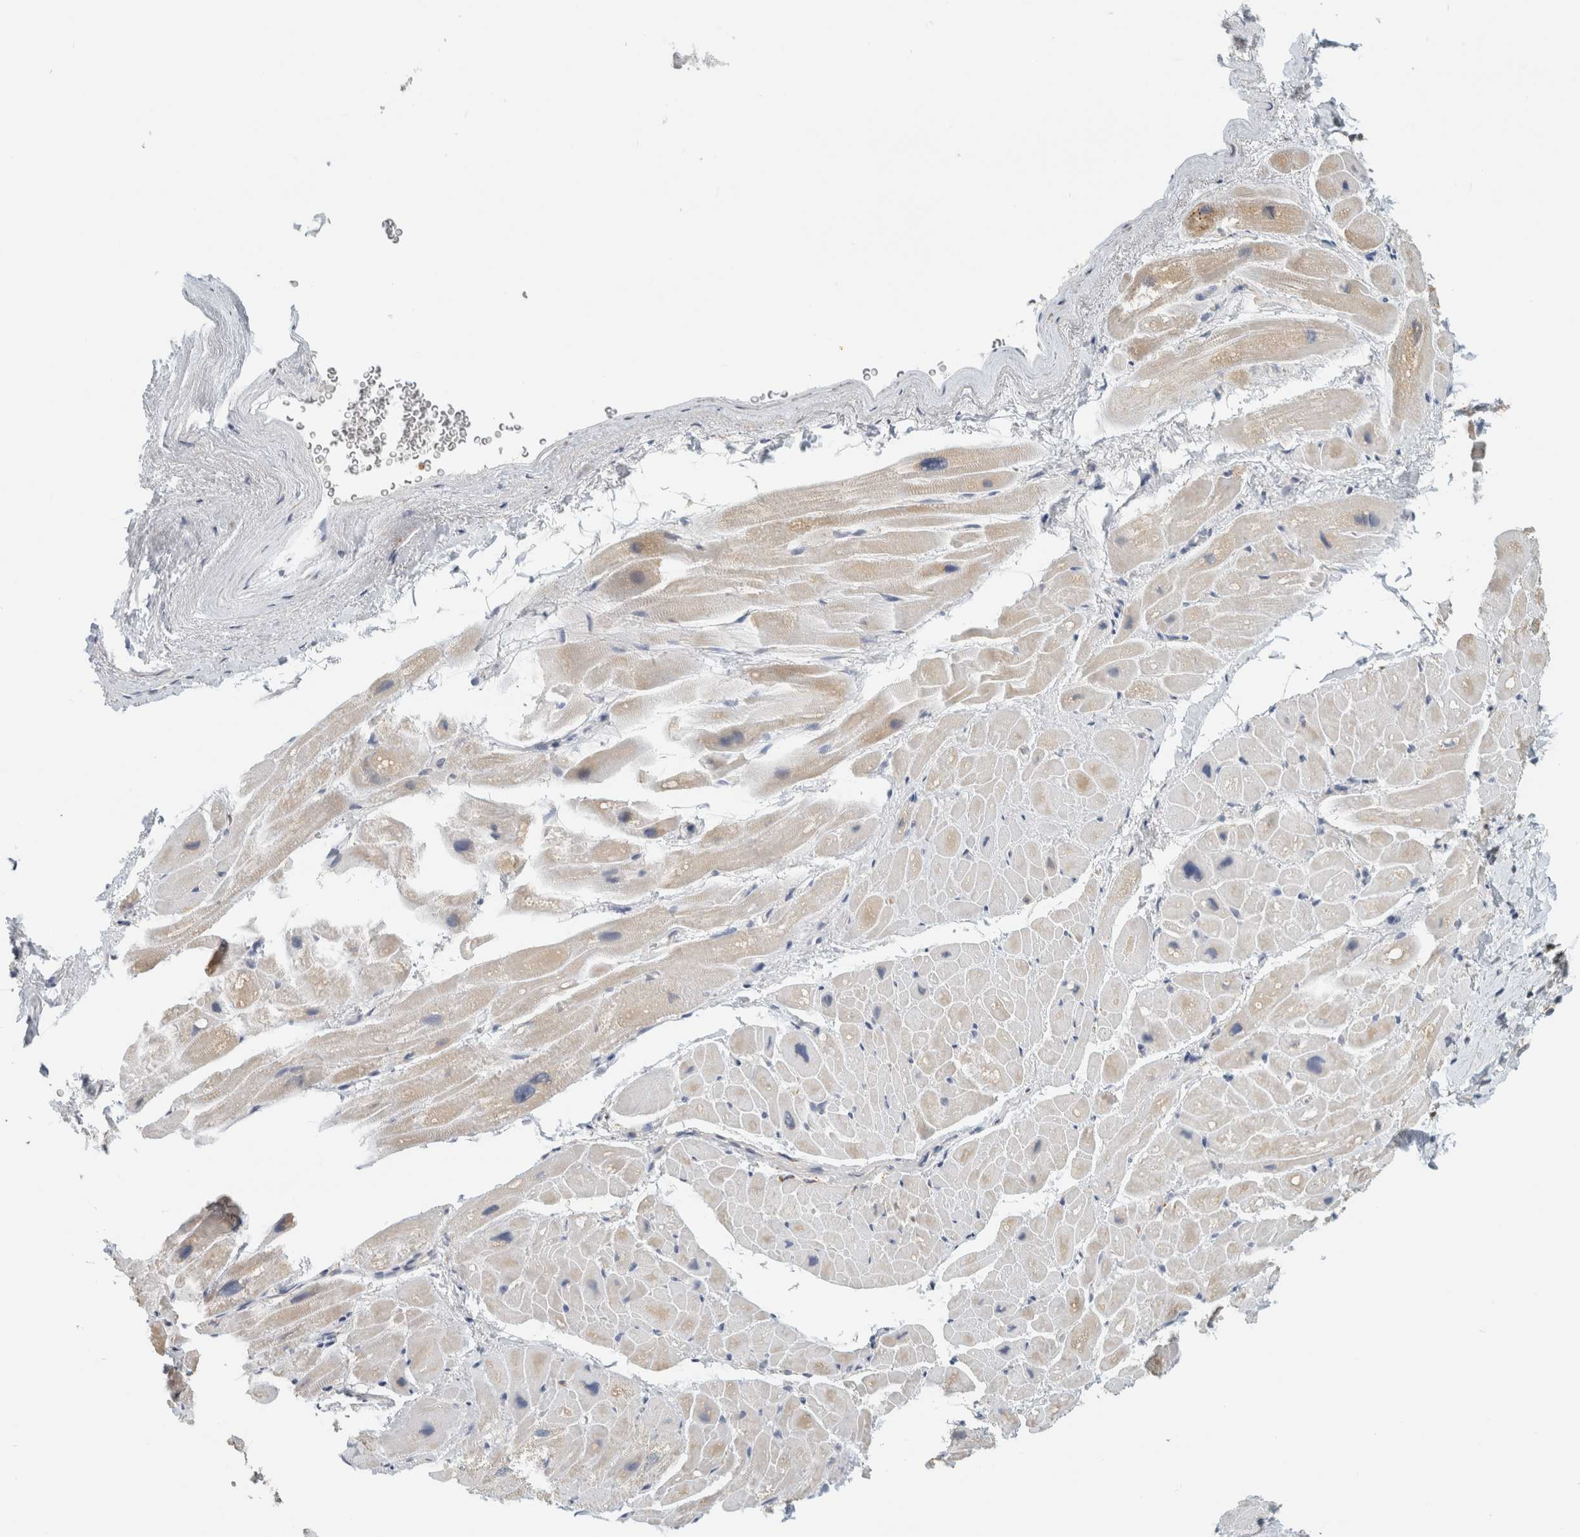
{"staining": {"intensity": "negative", "quantity": "none", "location": "none"}, "tissue": "heart muscle", "cell_type": "Cardiomyocytes", "image_type": "normal", "snomed": [{"axis": "morphology", "description": "Normal tissue, NOS"}, {"axis": "topography", "description": "Heart"}], "caption": "Histopathology image shows no significant protein staining in cardiomyocytes of unremarkable heart muscle.", "gene": "CAPG", "patient": {"sex": "male", "age": 49}}